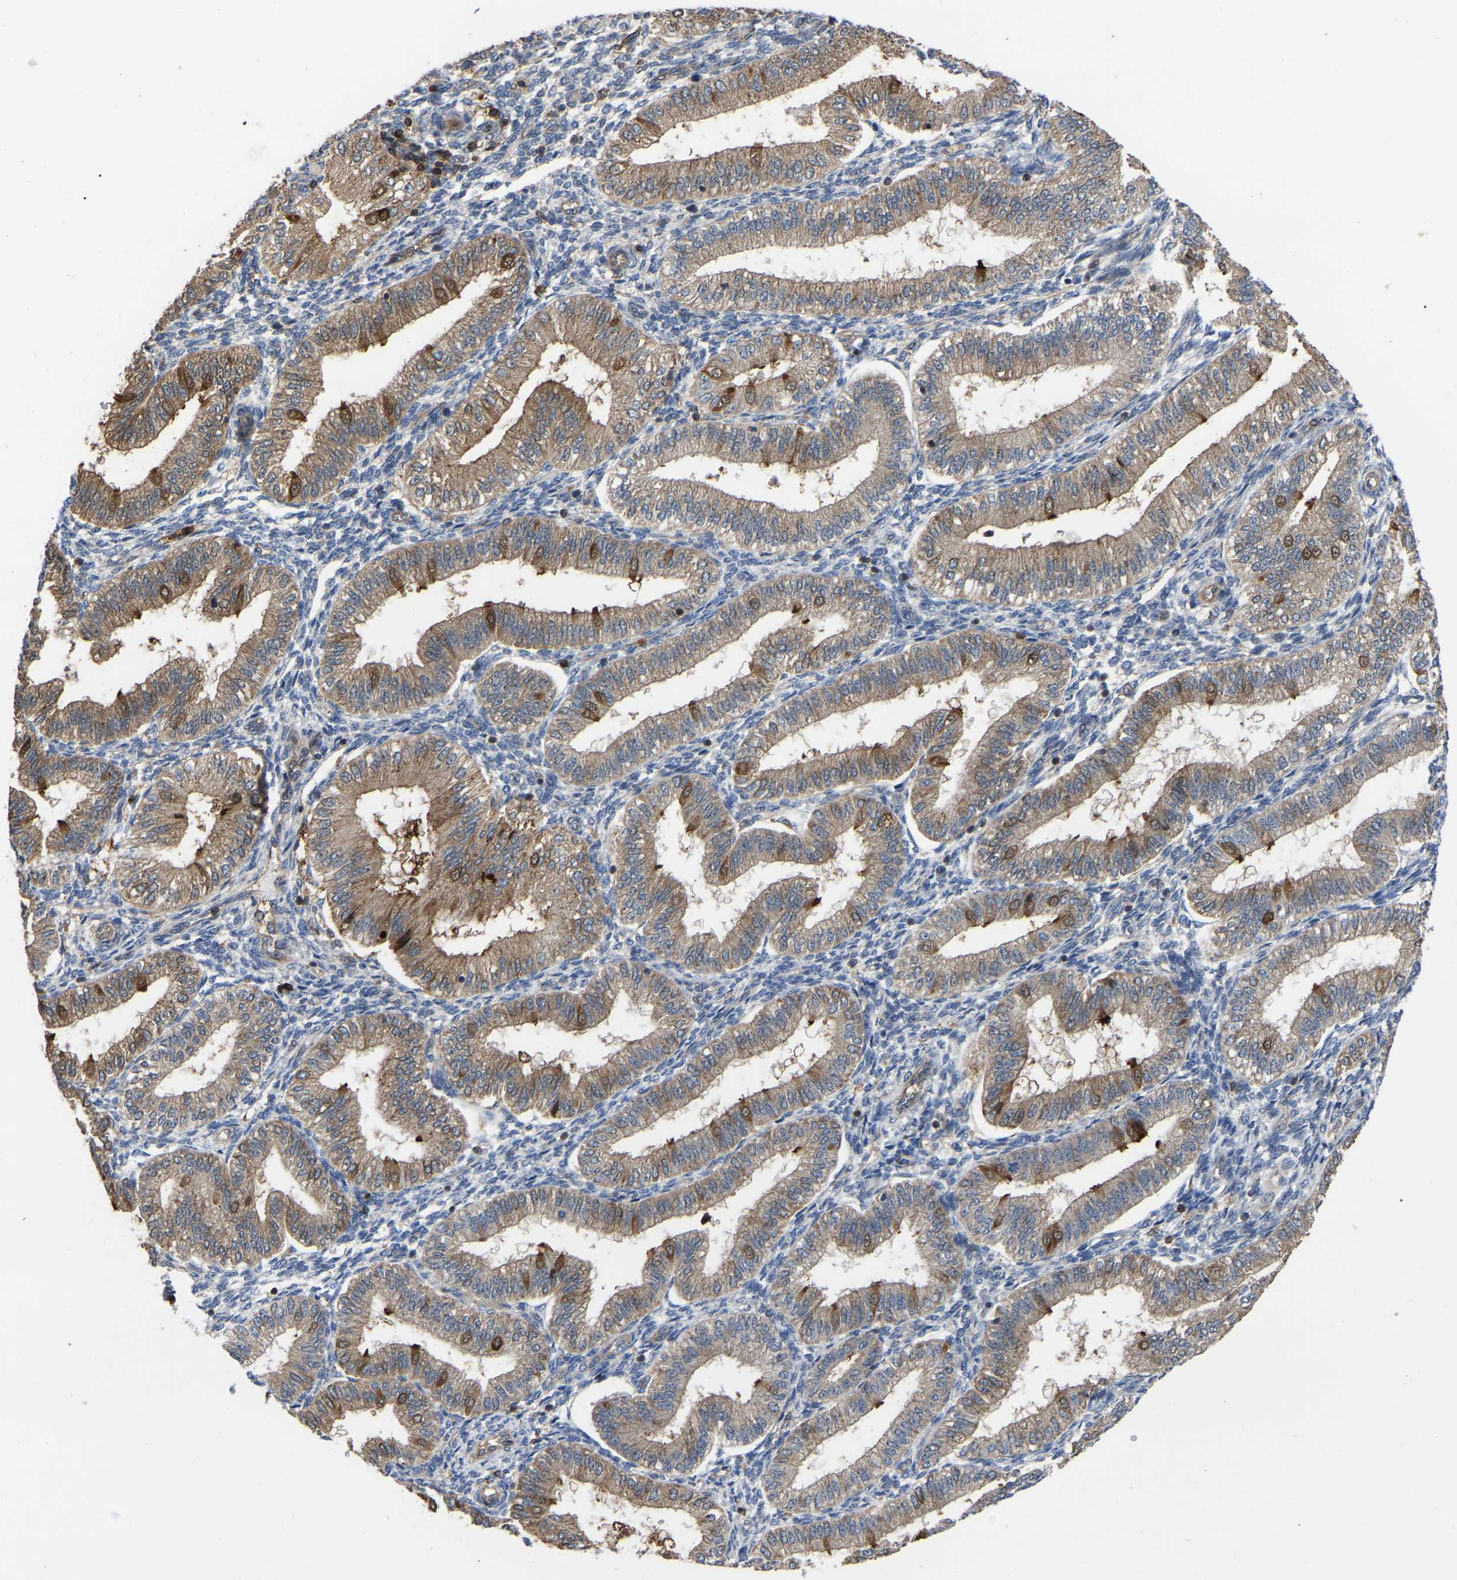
{"staining": {"intensity": "moderate", "quantity": "<25%", "location": "cytoplasmic/membranous"}, "tissue": "endometrium", "cell_type": "Cells in endometrial stroma", "image_type": "normal", "snomed": [{"axis": "morphology", "description": "Normal tissue, NOS"}, {"axis": "topography", "description": "Endometrium"}], "caption": "Immunohistochemistry (IHC) photomicrograph of benign endometrium: endometrium stained using immunohistochemistry (IHC) shows low levels of moderate protein expression localized specifically in the cytoplasmic/membranous of cells in endometrial stroma, appearing as a cytoplasmic/membranous brown color.", "gene": "CIT", "patient": {"sex": "female", "age": 39}}